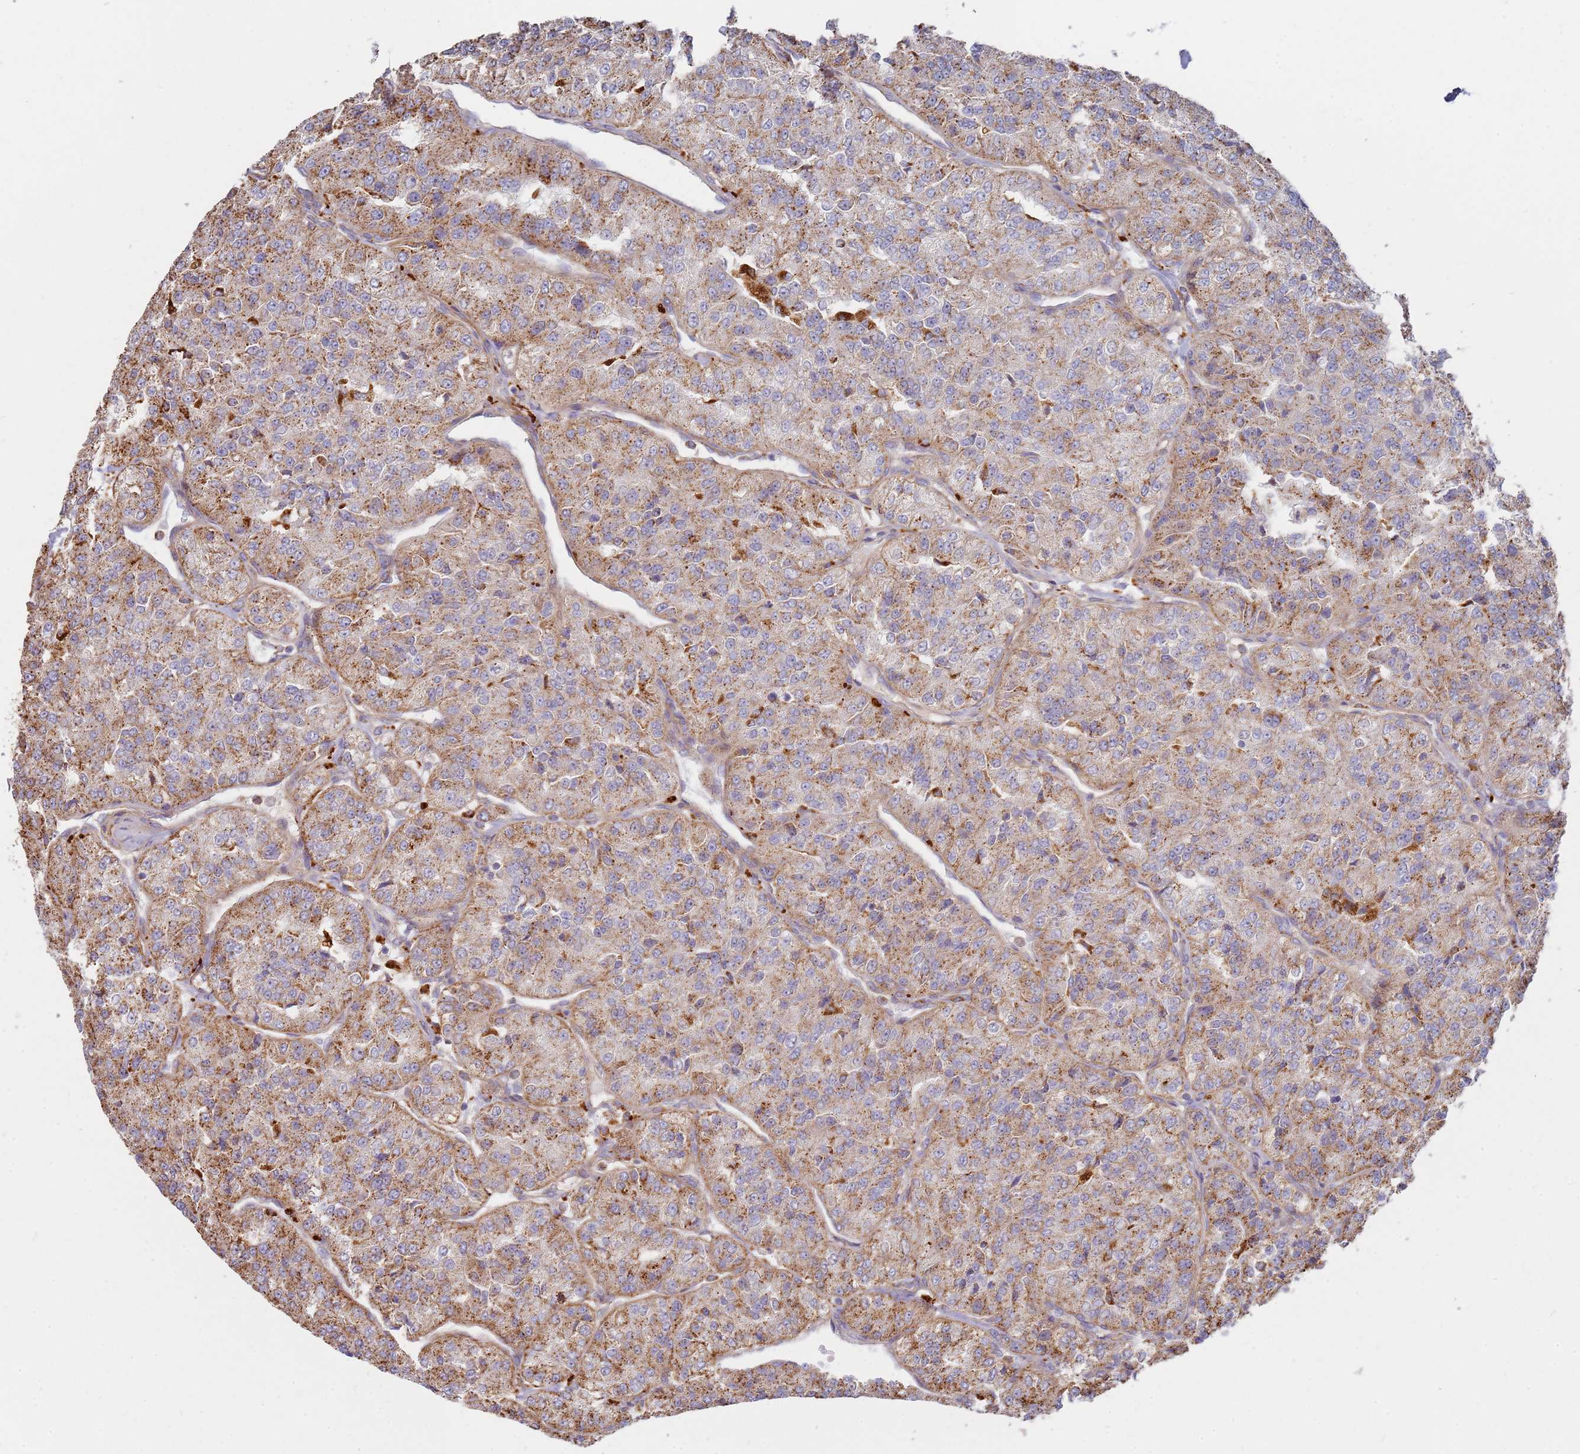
{"staining": {"intensity": "moderate", "quantity": ">75%", "location": "cytoplasmic/membranous"}, "tissue": "renal cancer", "cell_type": "Tumor cells", "image_type": "cancer", "snomed": [{"axis": "morphology", "description": "Adenocarcinoma, NOS"}, {"axis": "topography", "description": "Kidney"}], "caption": "Immunohistochemistry (IHC) of renal cancer displays medium levels of moderate cytoplasmic/membranous expression in approximately >75% of tumor cells. (DAB (3,3'-diaminobenzidine) IHC with brightfield microscopy, high magnification).", "gene": "TMEM229B", "patient": {"sex": "female", "age": 63}}